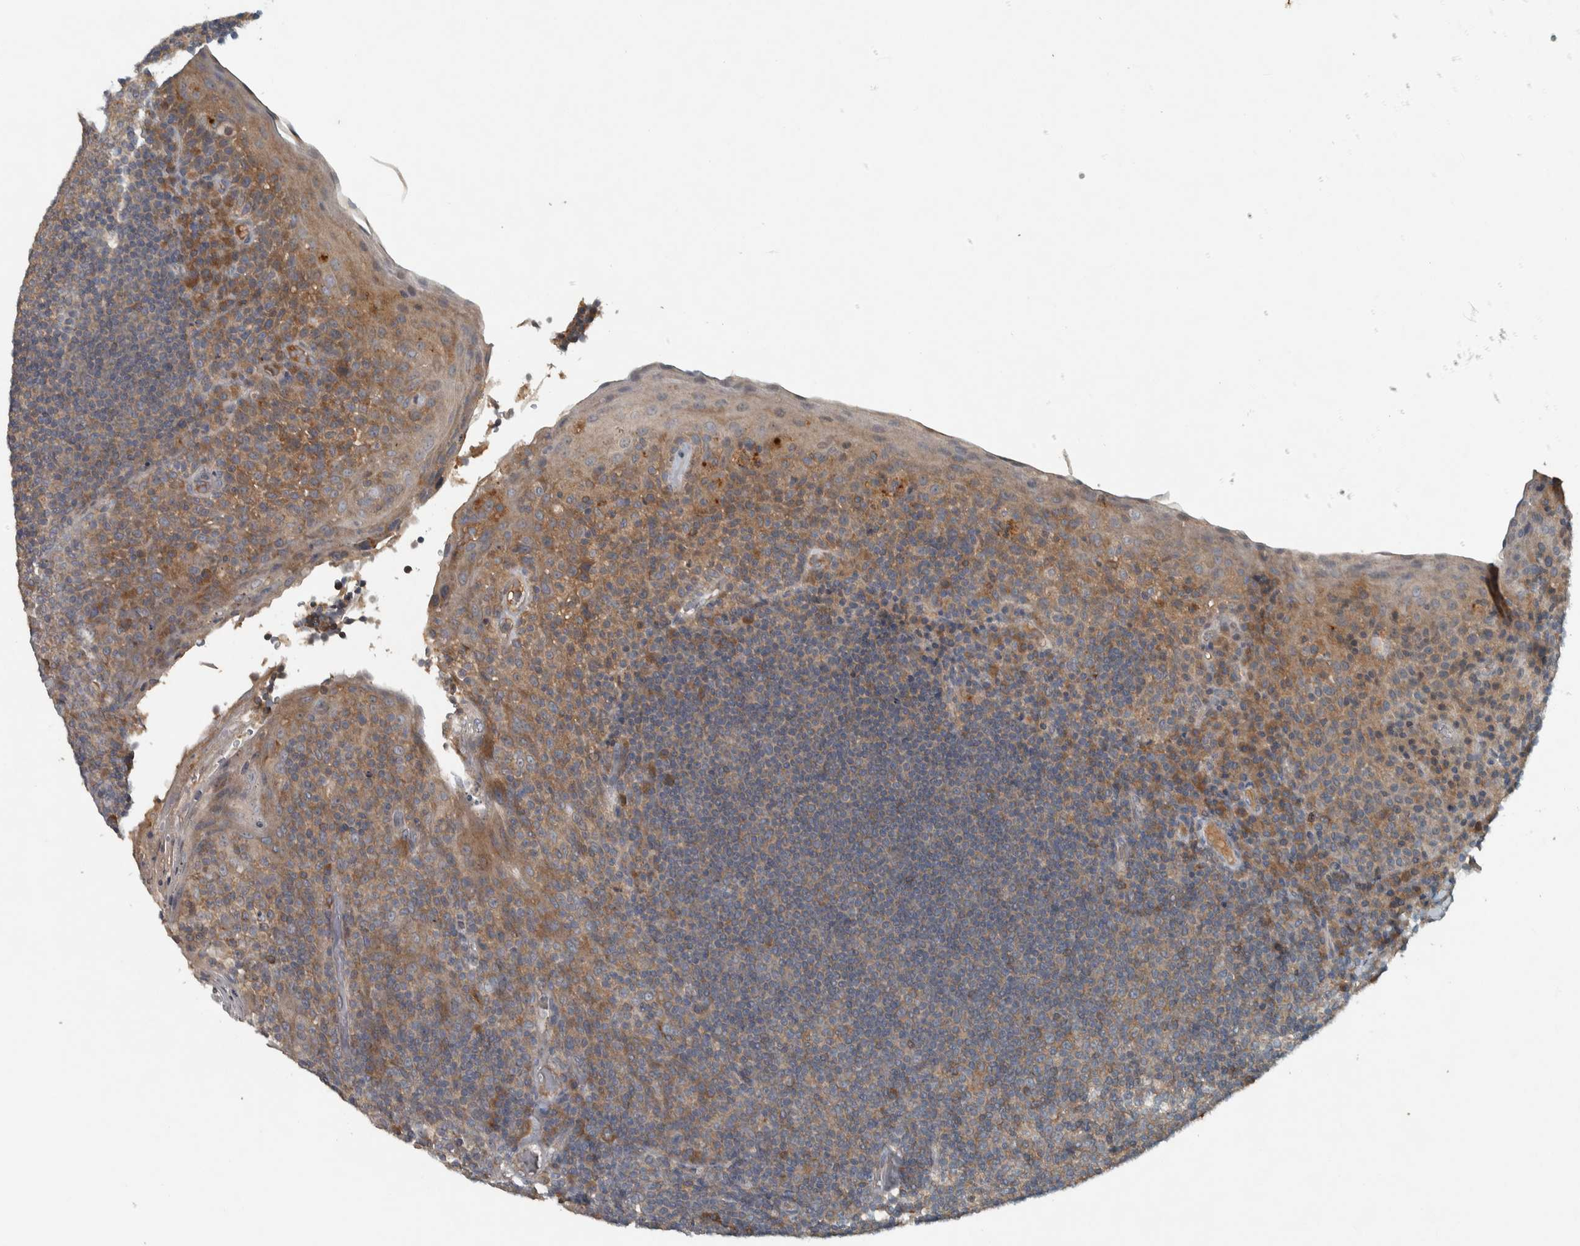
{"staining": {"intensity": "weak", "quantity": ">75%", "location": "cytoplasmic/membranous"}, "tissue": "tonsil", "cell_type": "Germinal center cells", "image_type": "normal", "snomed": [{"axis": "morphology", "description": "Normal tissue, NOS"}, {"axis": "topography", "description": "Tonsil"}], "caption": "Immunohistochemistry (IHC) staining of normal tonsil, which exhibits low levels of weak cytoplasmic/membranous staining in approximately >75% of germinal center cells indicating weak cytoplasmic/membranous protein positivity. The staining was performed using DAB (brown) for protein detection and nuclei were counterstained in hematoxylin (blue).", "gene": "CLCN2", "patient": {"sex": "male", "age": 17}}